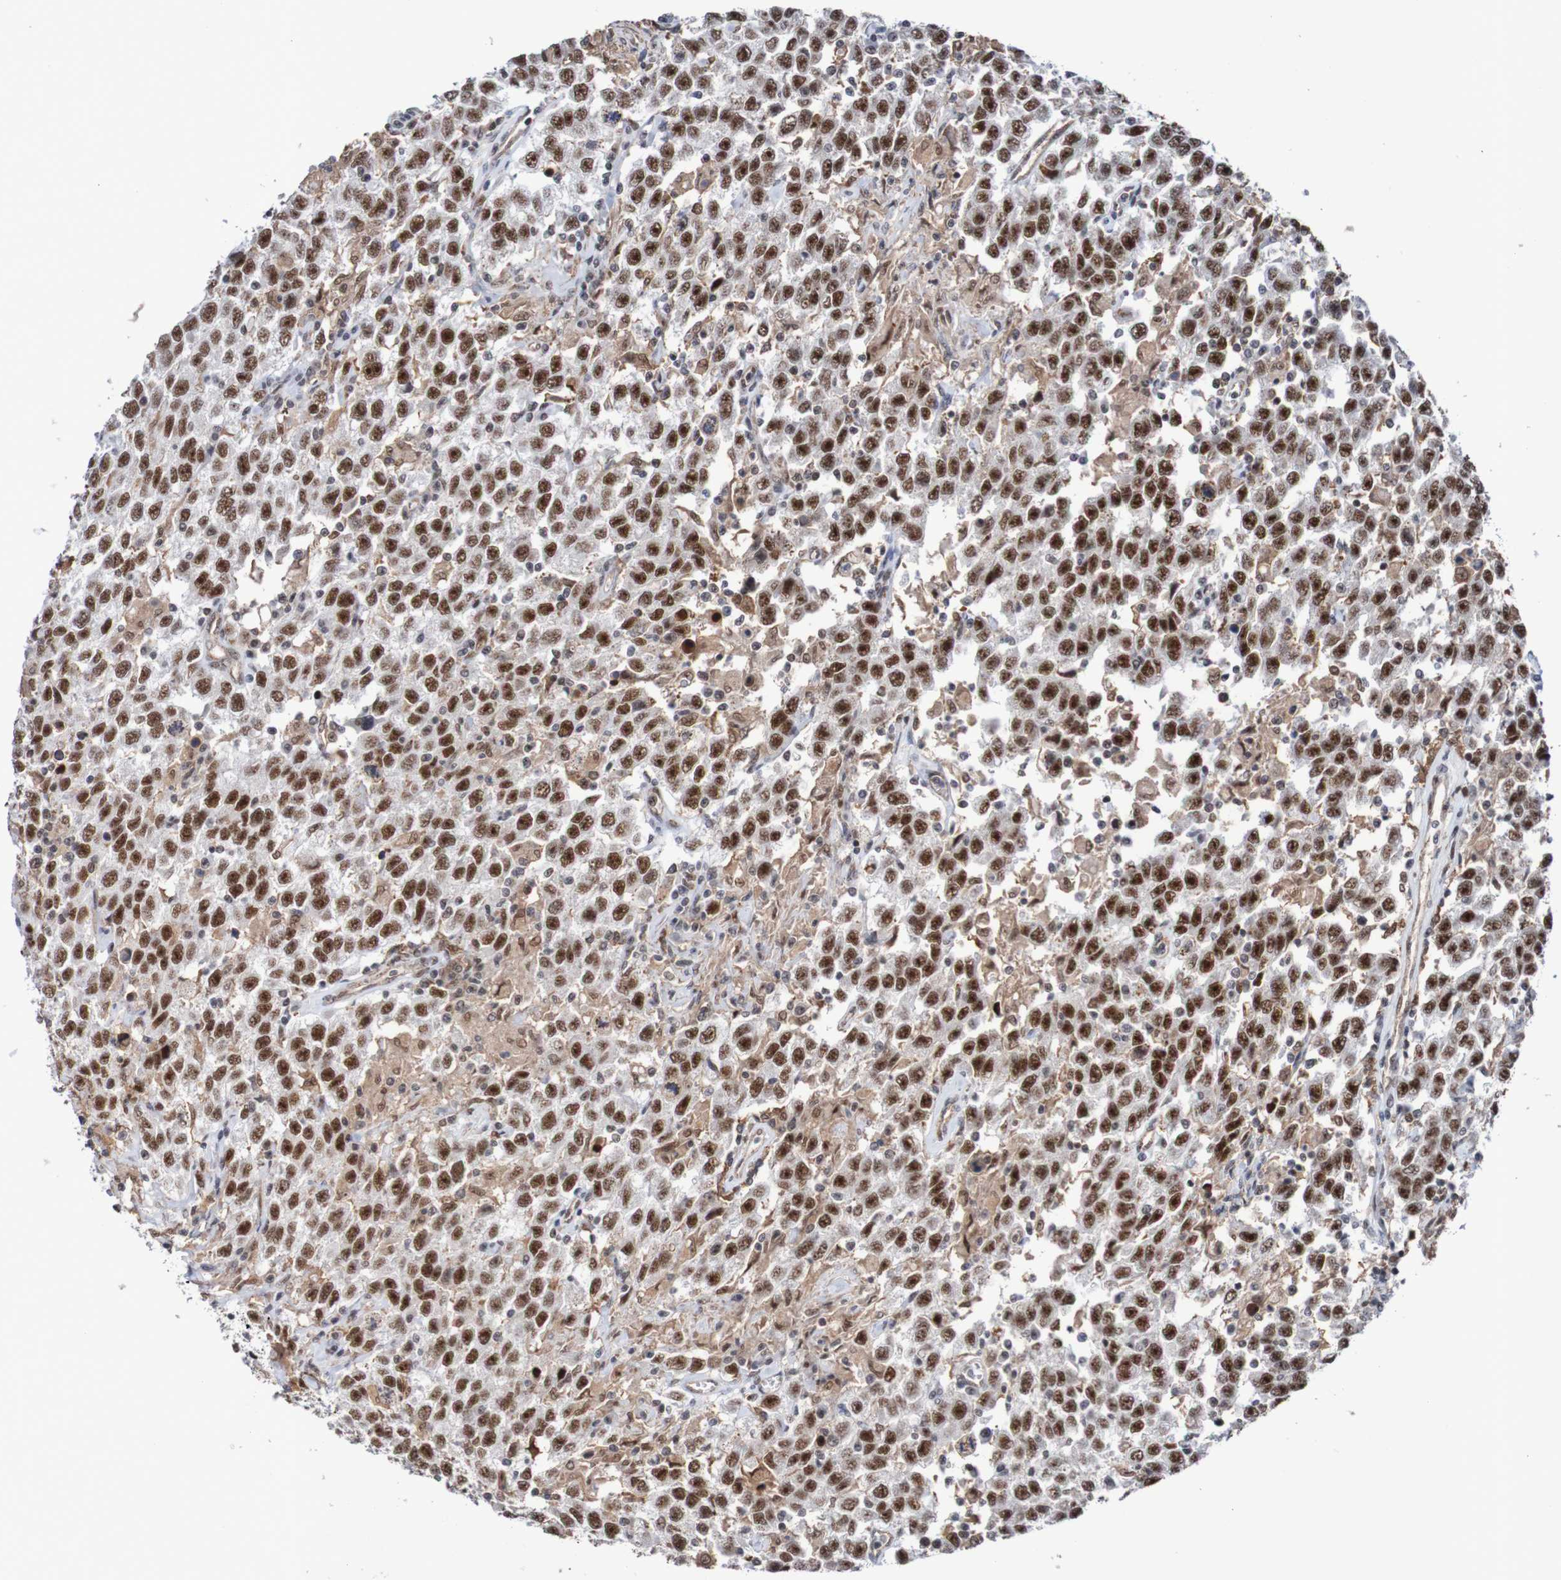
{"staining": {"intensity": "strong", "quantity": ">75%", "location": "nuclear"}, "tissue": "testis cancer", "cell_type": "Tumor cells", "image_type": "cancer", "snomed": [{"axis": "morphology", "description": "Seminoma, NOS"}, {"axis": "topography", "description": "Testis"}], "caption": "Brown immunohistochemical staining in seminoma (testis) reveals strong nuclear expression in about >75% of tumor cells.", "gene": "CDC5L", "patient": {"sex": "male", "age": 41}}